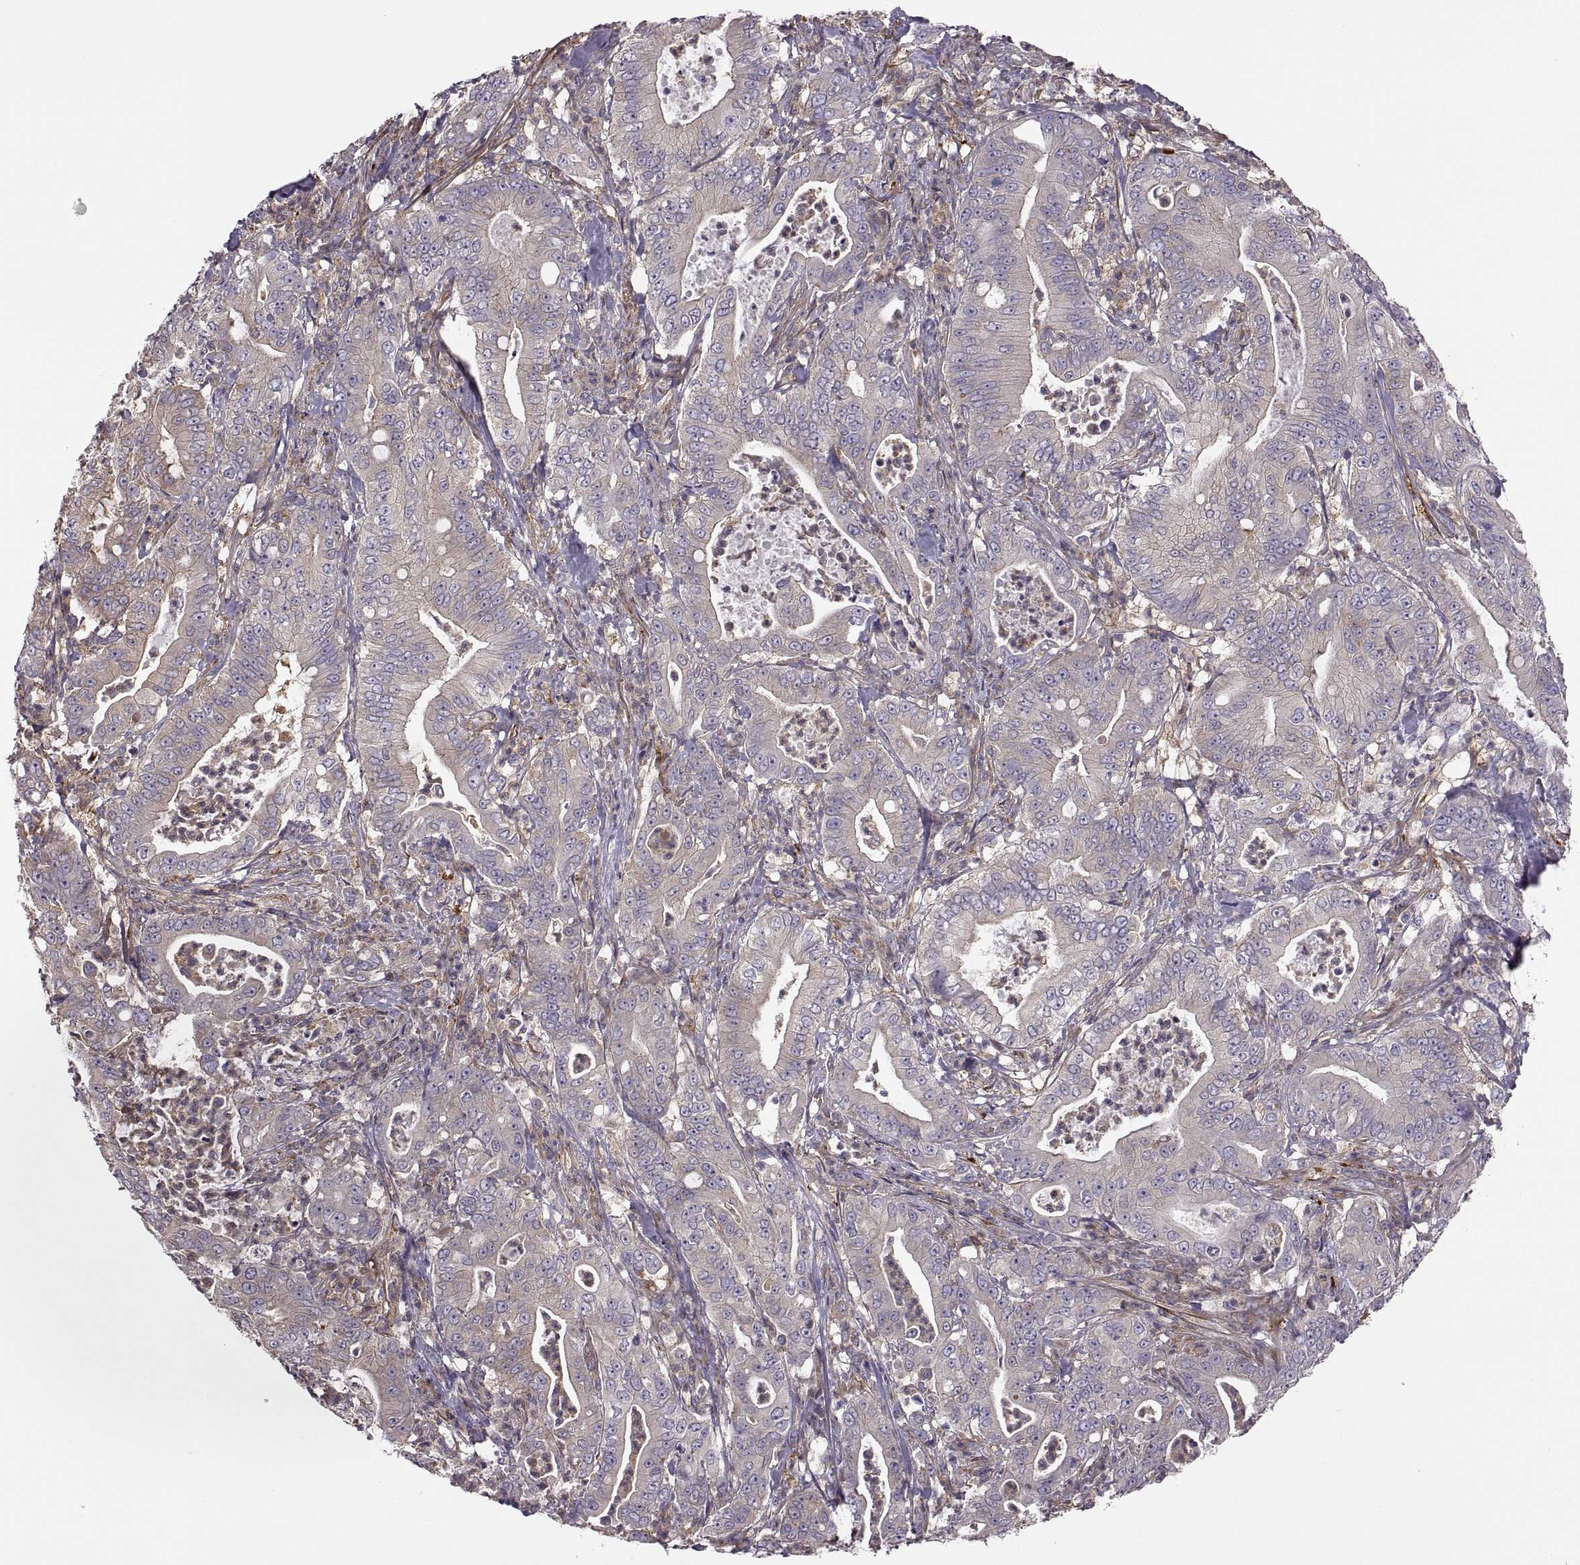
{"staining": {"intensity": "weak", "quantity": "<25%", "location": "cytoplasmic/membranous"}, "tissue": "pancreatic cancer", "cell_type": "Tumor cells", "image_type": "cancer", "snomed": [{"axis": "morphology", "description": "Adenocarcinoma, NOS"}, {"axis": "topography", "description": "Pancreas"}], "caption": "Pancreatic cancer (adenocarcinoma) was stained to show a protein in brown. There is no significant staining in tumor cells.", "gene": "SPATA32", "patient": {"sex": "male", "age": 71}}